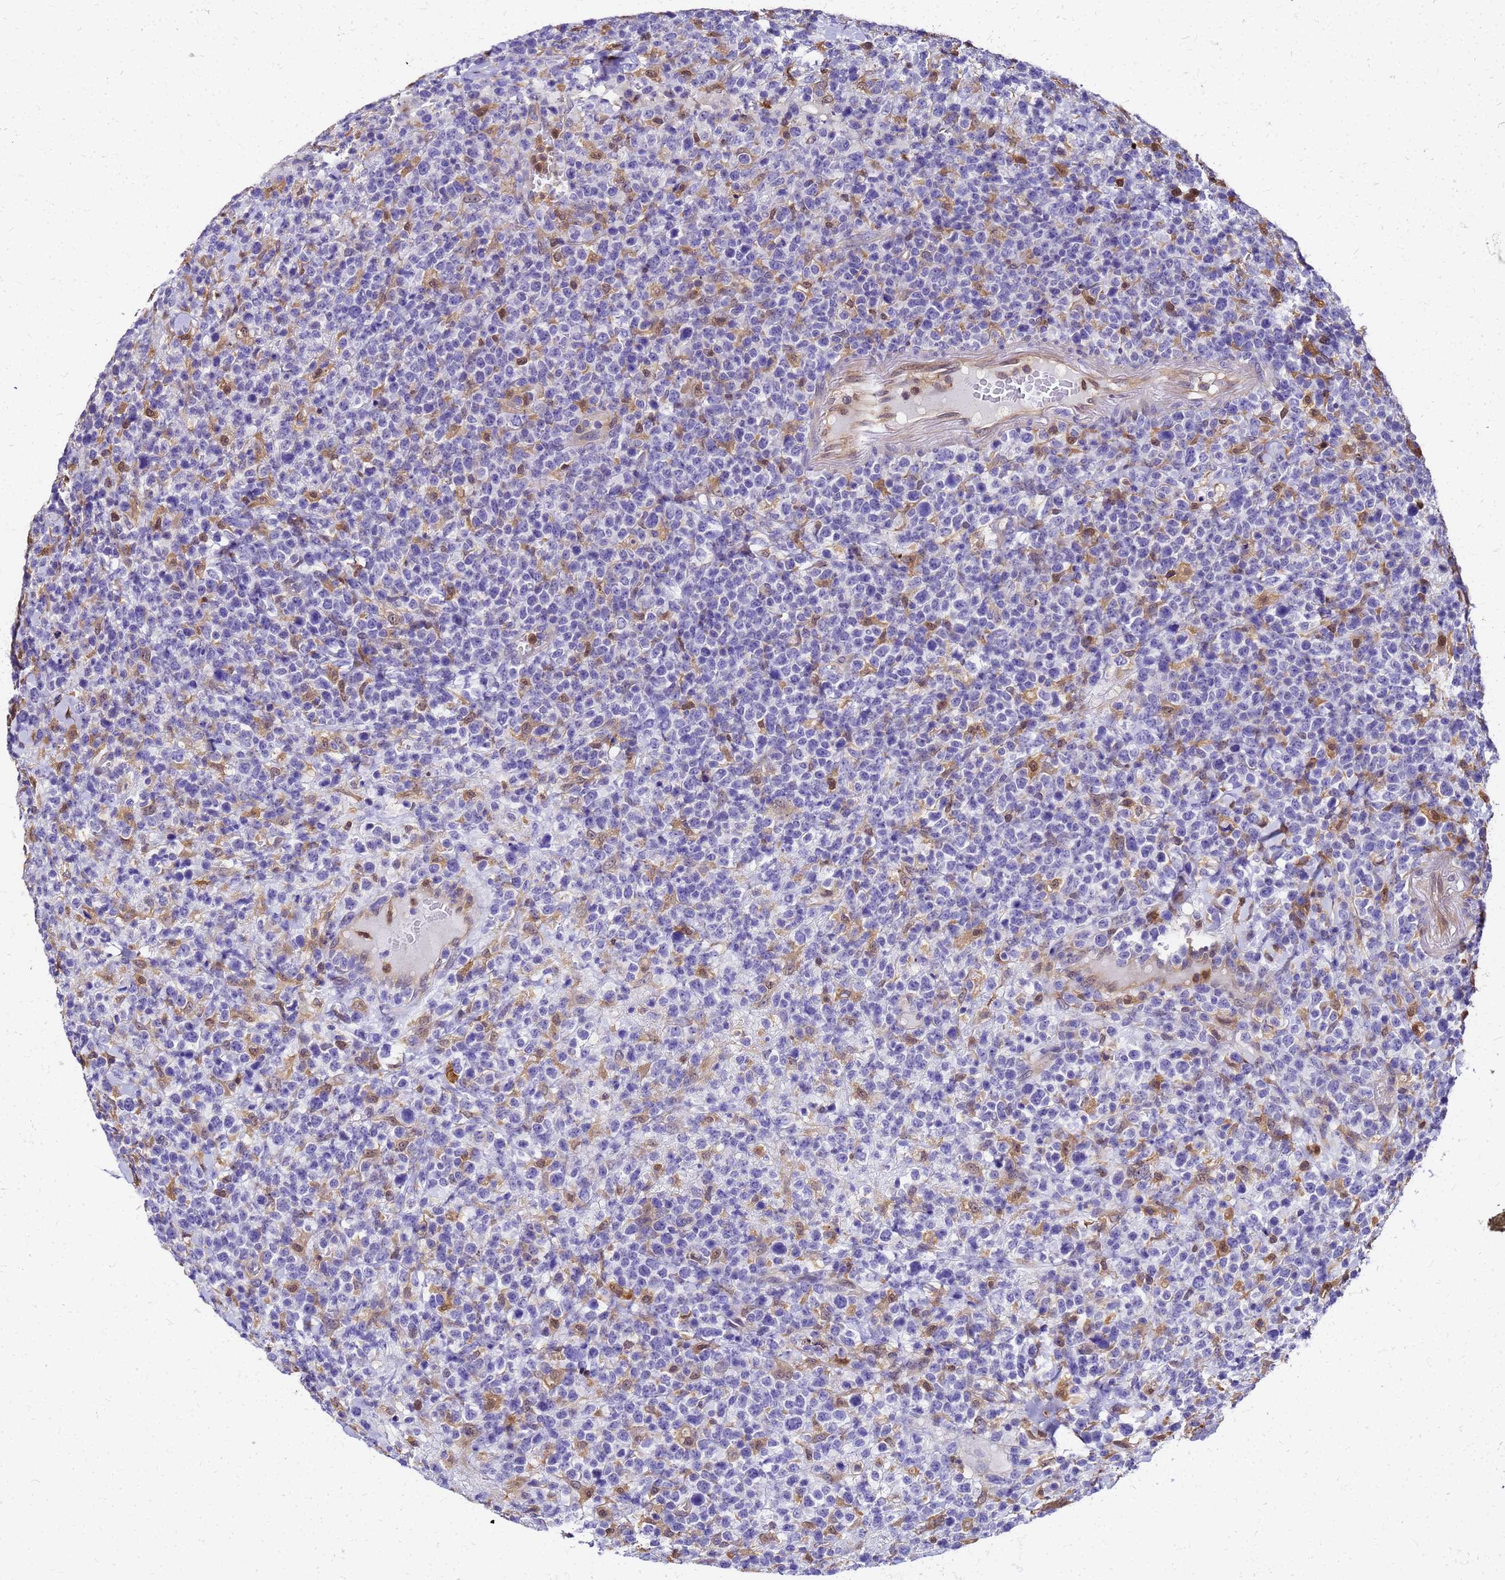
{"staining": {"intensity": "moderate", "quantity": "<25%", "location": "cytoplasmic/membranous,nuclear"}, "tissue": "lymphoma", "cell_type": "Tumor cells", "image_type": "cancer", "snomed": [{"axis": "morphology", "description": "Malignant lymphoma, non-Hodgkin's type, High grade"}, {"axis": "topography", "description": "Colon"}], "caption": "About <25% of tumor cells in human high-grade malignant lymphoma, non-Hodgkin's type demonstrate moderate cytoplasmic/membranous and nuclear protein positivity as visualized by brown immunohistochemical staining.", "gene": "S100A11", "patient": {"sex": "female", "age": 53}}